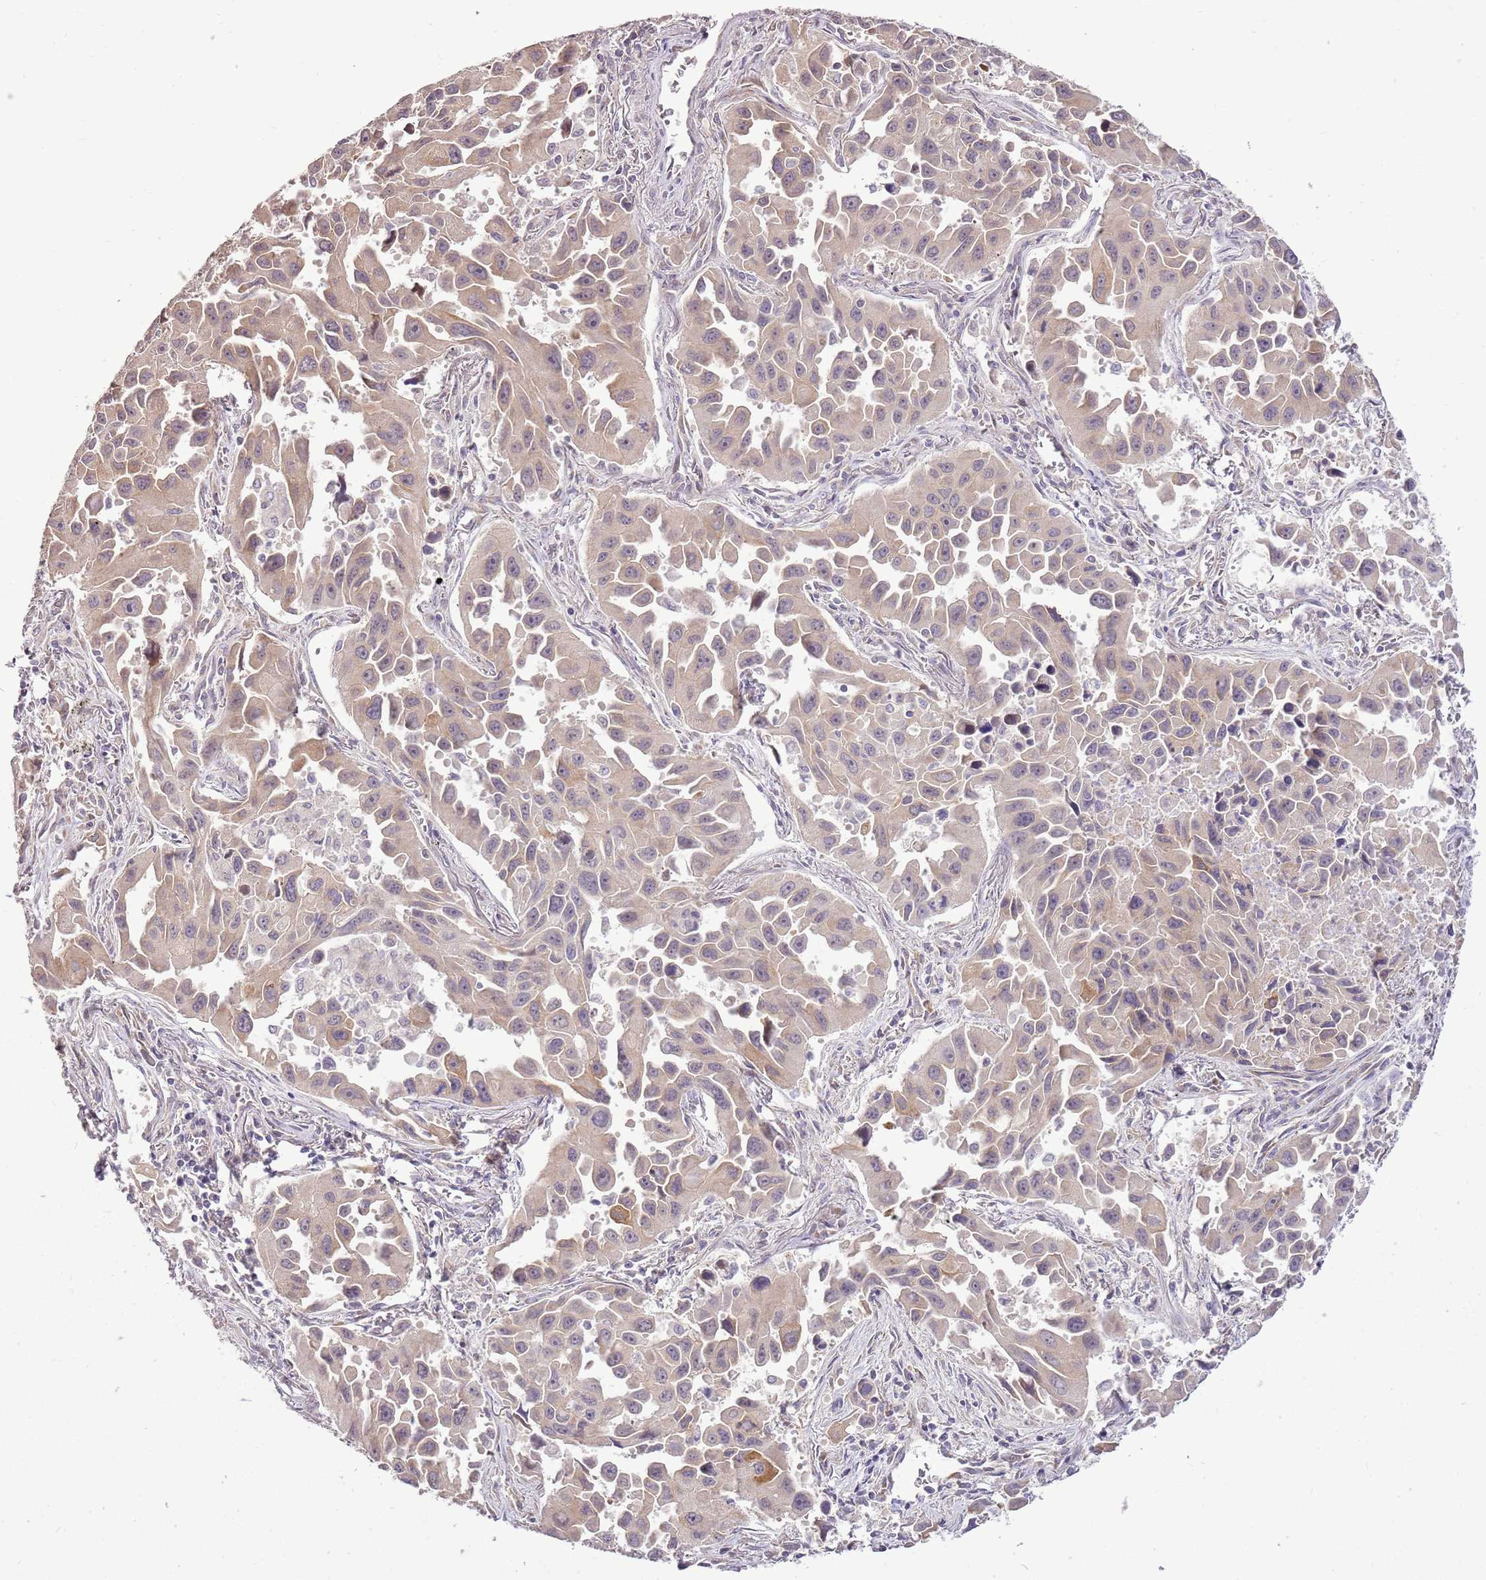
{"staining": {"intensity": "weak", "quantity": "<25%", "location": "cytoplasmic/membranous"}, "tissue": "lung cancer", "cell_type": "Tumor cells", "image_type": "cancer", "snomed": [{"axis": "morphology", "description": "Adenocarcinoma, NOS"}, {"axis": "topography", "description": "Lung"}], "caption": "Tumor cells show no significant positivity in lung cancer.", "gene": "UGGT2", "patient": {"sex": "male", "age": 66}}